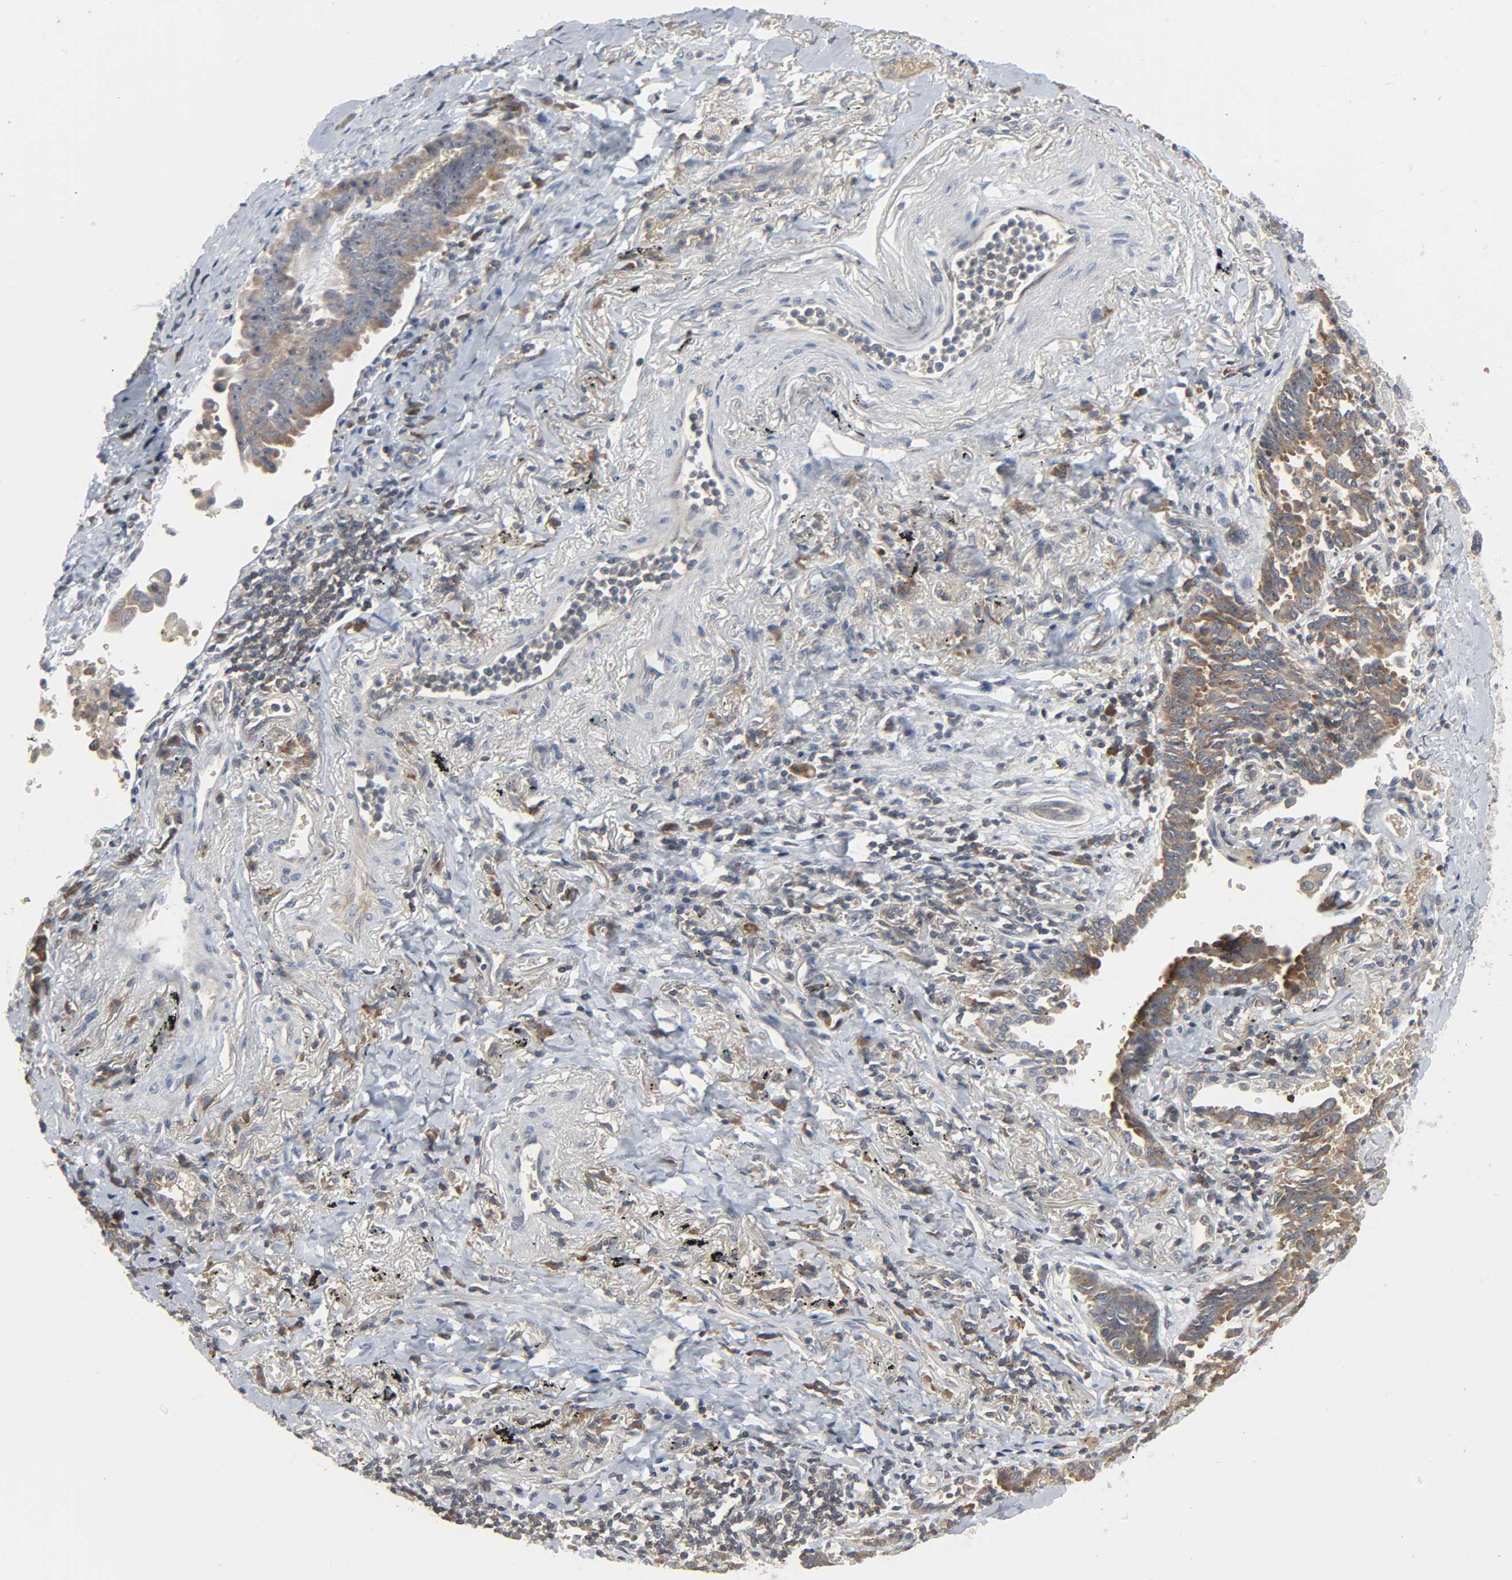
{"staining": {"intensity": "strong", "quantity": ">75%", "location": "cytoplasmic/membranous"}, "tissue": "lung cancer", "cell_type": "Tumor cells", "image_type": "cancer", "snomed": [{"axis": "morphology", "description": "Adenocarcinoma, NOS"}, {"axis": "topography", "description": "Lung"}], "caption": "IHC micrograph of human adenocarcinoma (lung) stained for a protein (brown), which demonstrates high levels of strong cytoplasmic/membranous positivity in about >75% of tumor cells.", "gene": "PLEKHA2", "patient": {"sex": "female", "age": 64}}